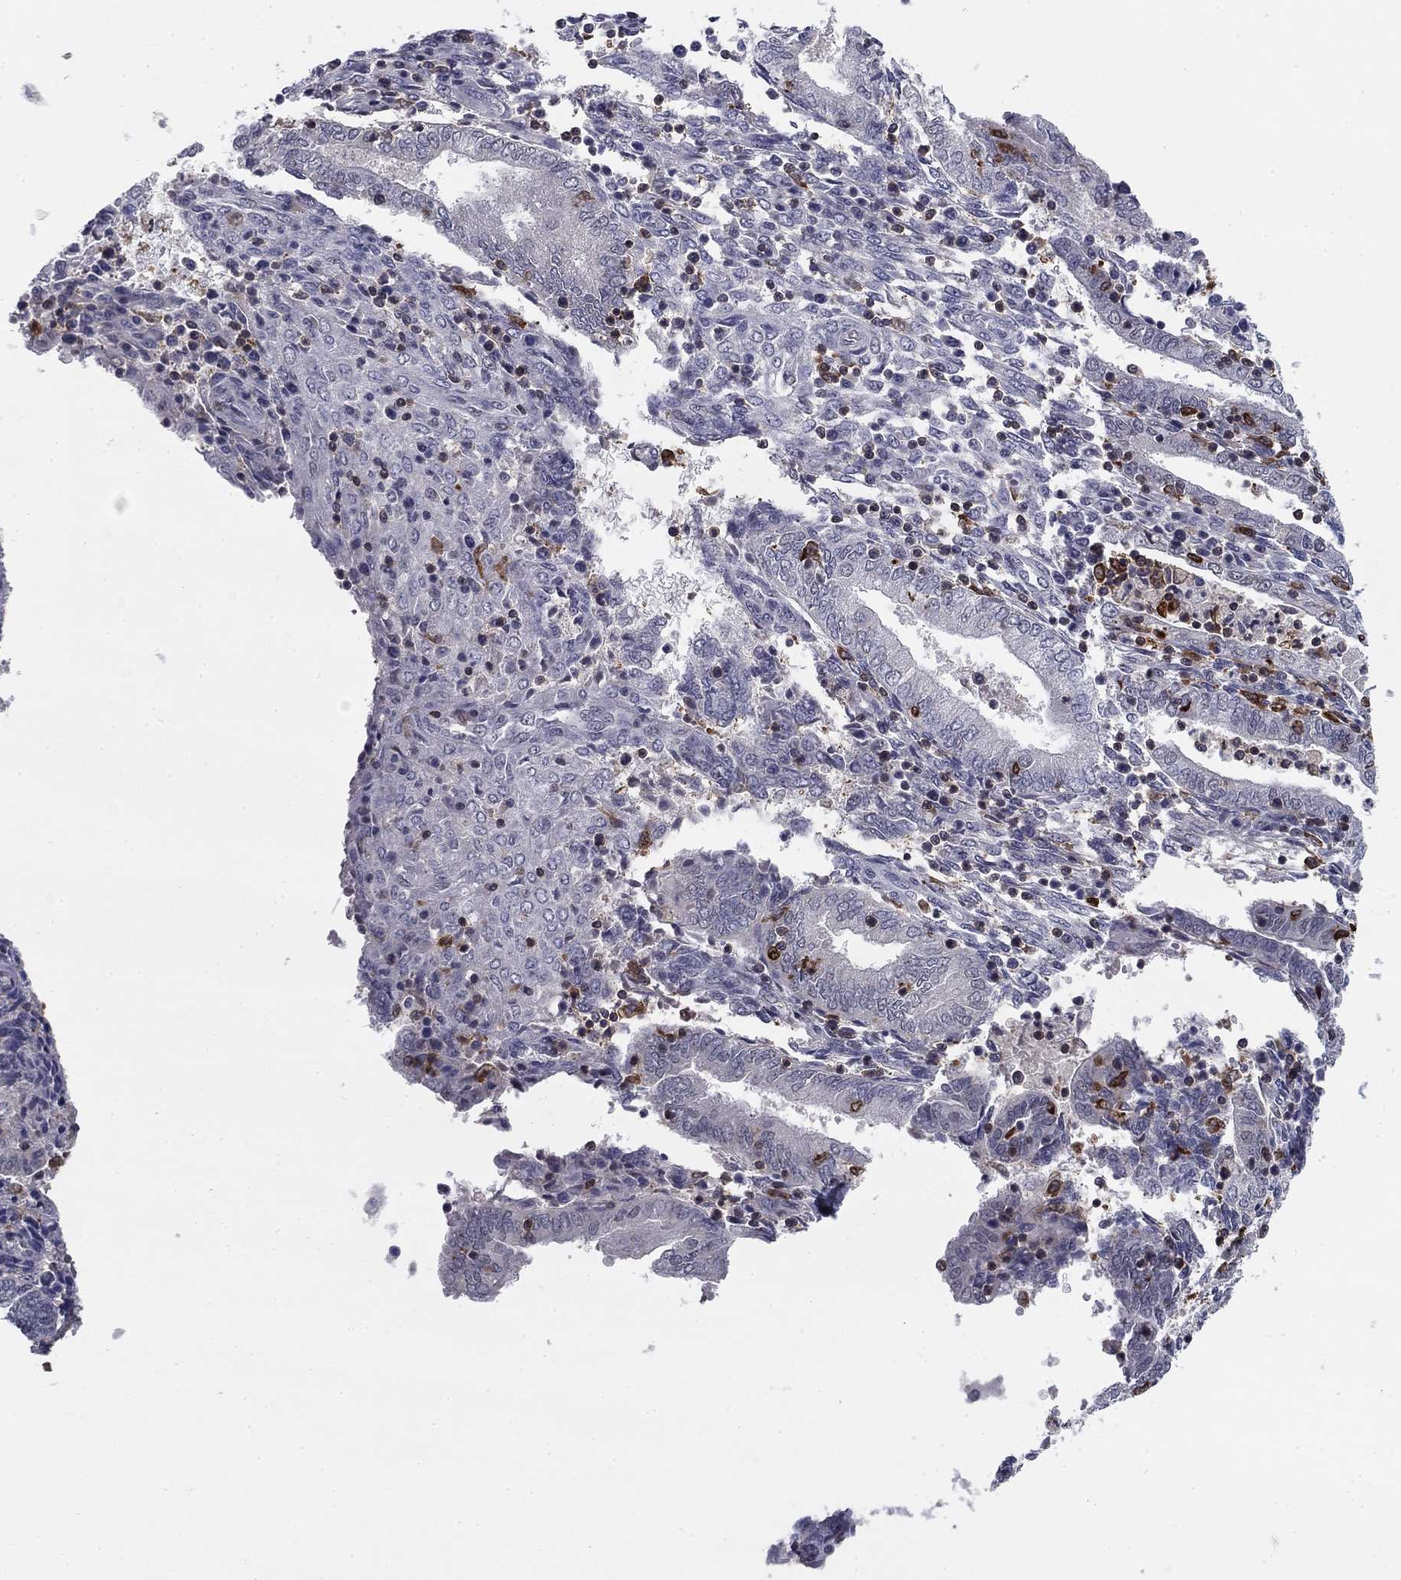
{"staining": {"intensity": "negative", "quantity": "none", "location": "none"}, "tissue": "endometrium", "cell_type": "Cells in endometrial stroma", "image_type": "normal", "snomed": [{"axis": "morphology", "description": "Normal tissue, NOS"}, {"axis": "topography", "description": "Endometrium"}], "caption": "Immunohistochemistry (IHC) of unremarkable human endometrium displays no staining in cells in endometrial stroma. (DAB (3,3'-diaminobenzidine) immunohistochemistry (IHC), high magnification).", "gene": "PLCB2", "patient": {"sex": "female", "age": 42}}